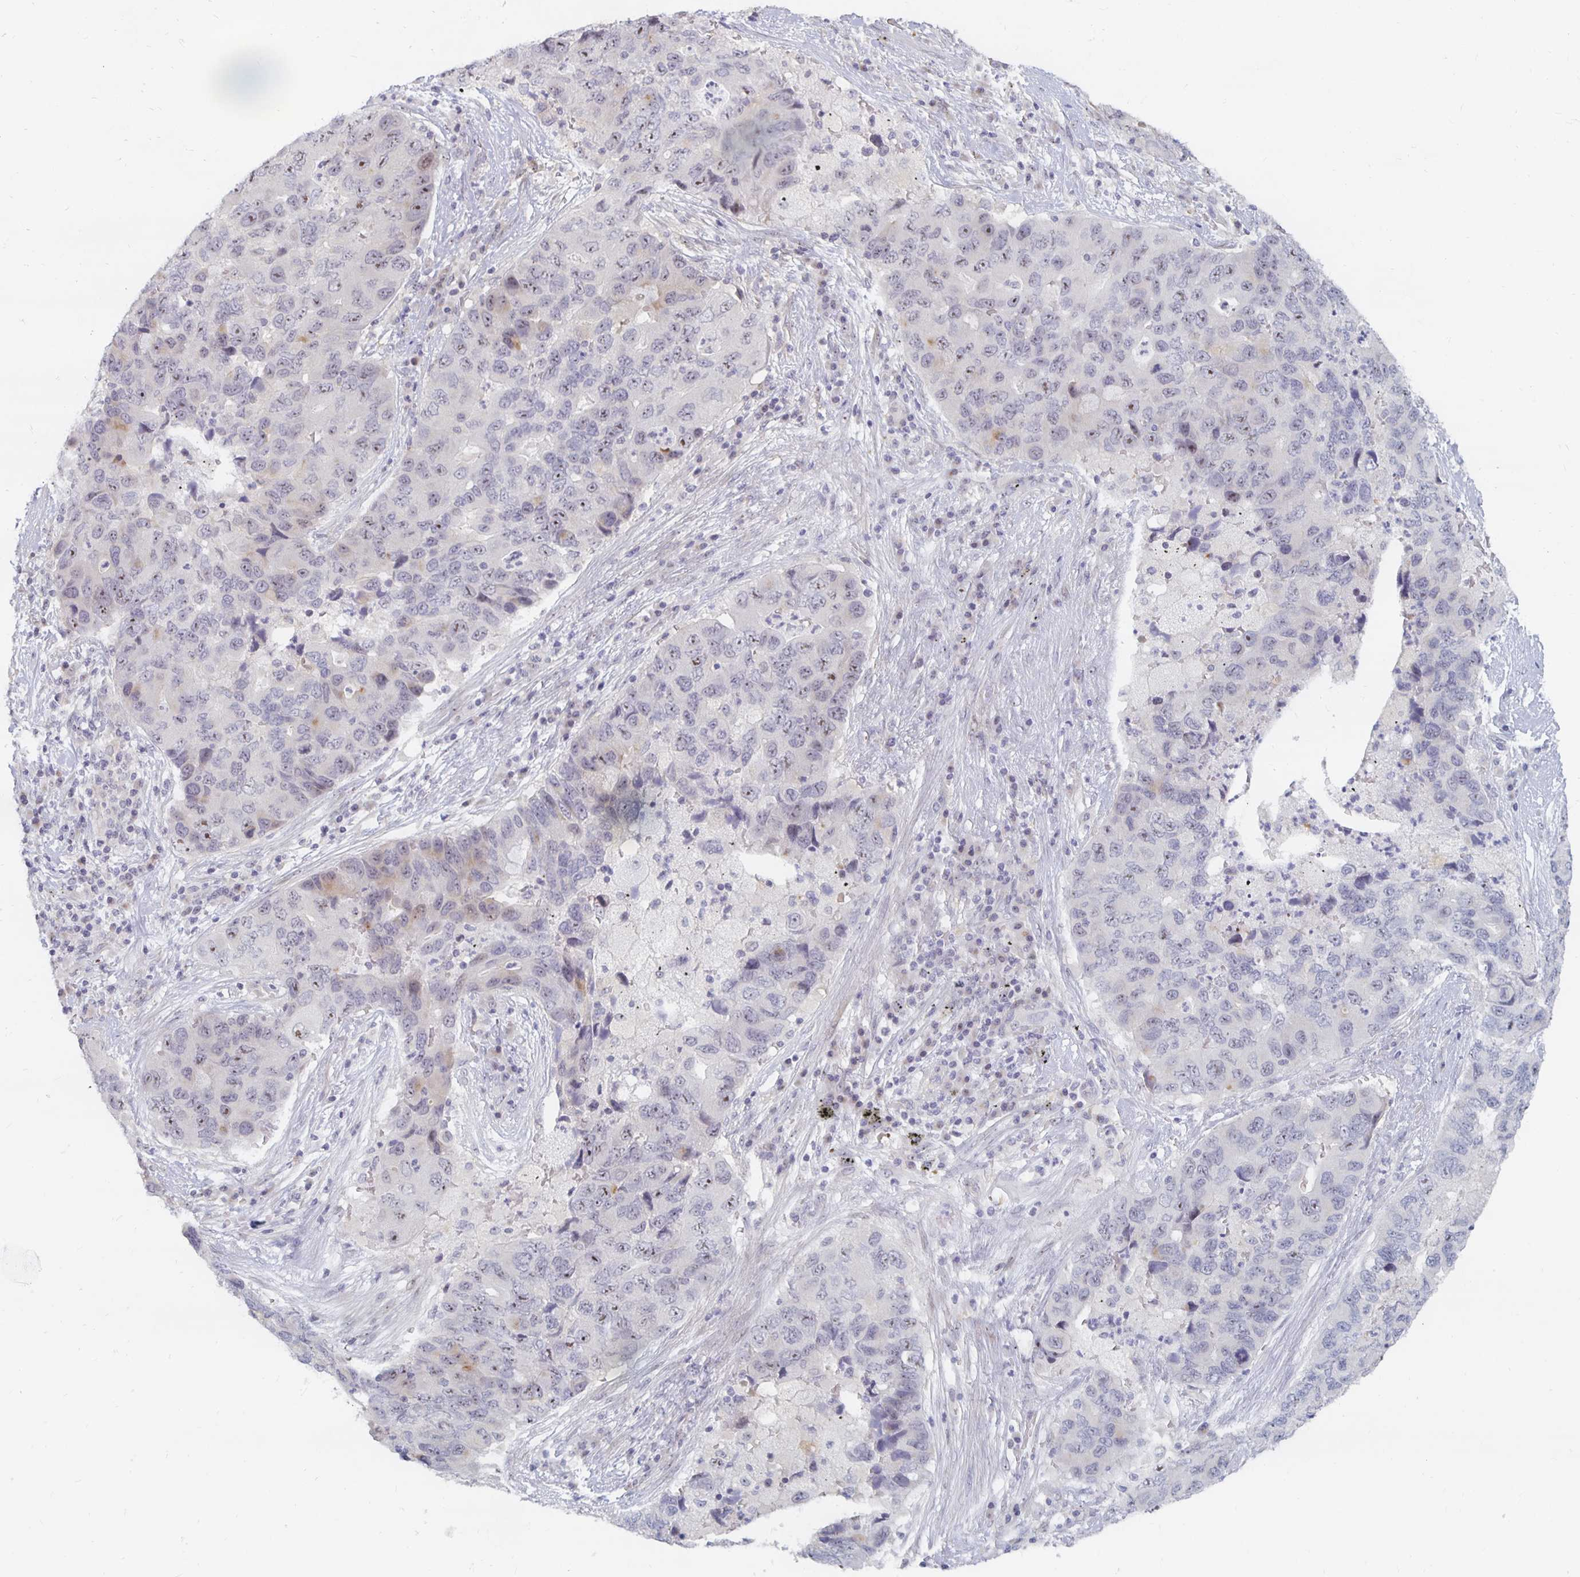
{"staining": {"intensity": "weak", "quantity": "<25%", "location": "nuclear"}, "tissue": "lung cancer", "cell_type": "Tumor cells", "image_type": "cancer", "snomed": [{"axis": "morphology", "description": "Adenocarcinoma, NOS"}, {"axis": "morphology", "description": "Adenocarcinoma, metastatic, NOS"}, {"axis": "topography", "description": "Lymph node"}, {"axis": "topography", "description": "Lung"}], "caption": "Lung cancer was stained to show a protein in brown. There is no significant expression in tumor cells.", "gene": "NUP85", "patient": {"sex": "female", "age": 54}}